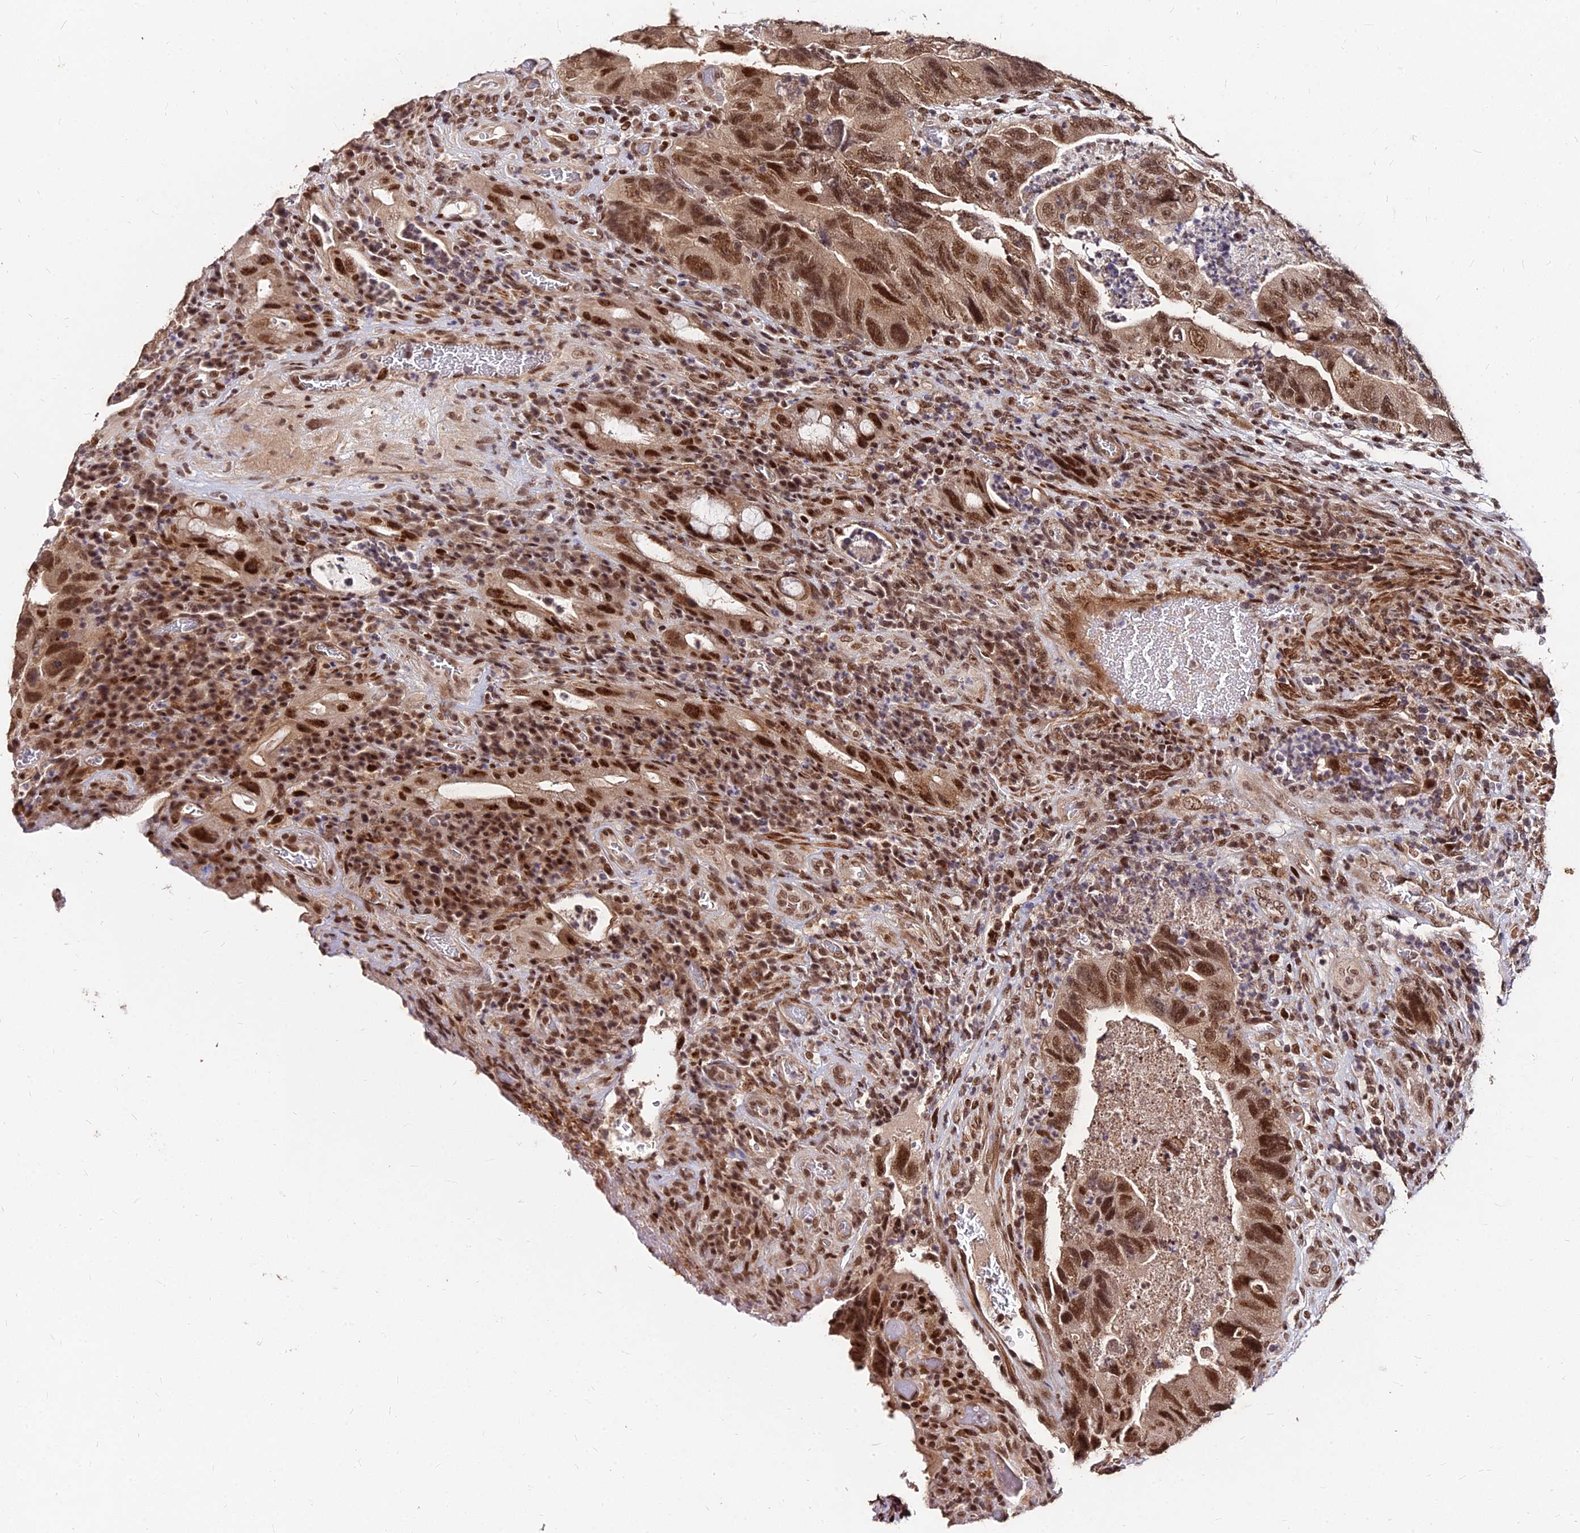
{"staining": {"intensity": "strong", "quantity": ">75%", "location": "nuclear"}, "tissue": "colorectal cancer", "cell_type": "Tumor cells", "image_type": "cancer", "snomed": [{"axis": "morphology", "description": "Adenocarcinoma, NOS"}, {"axis": "topography", "description": "Rectum"}], "caption": "A brown stain highlights strong nuclear staining of a protein in human colorectal cancer tumor cells. (IHC, brightfield microscopy, high magnification).", "gene": "ZBED4", "patient": {"sex": "male", "age": 63}}